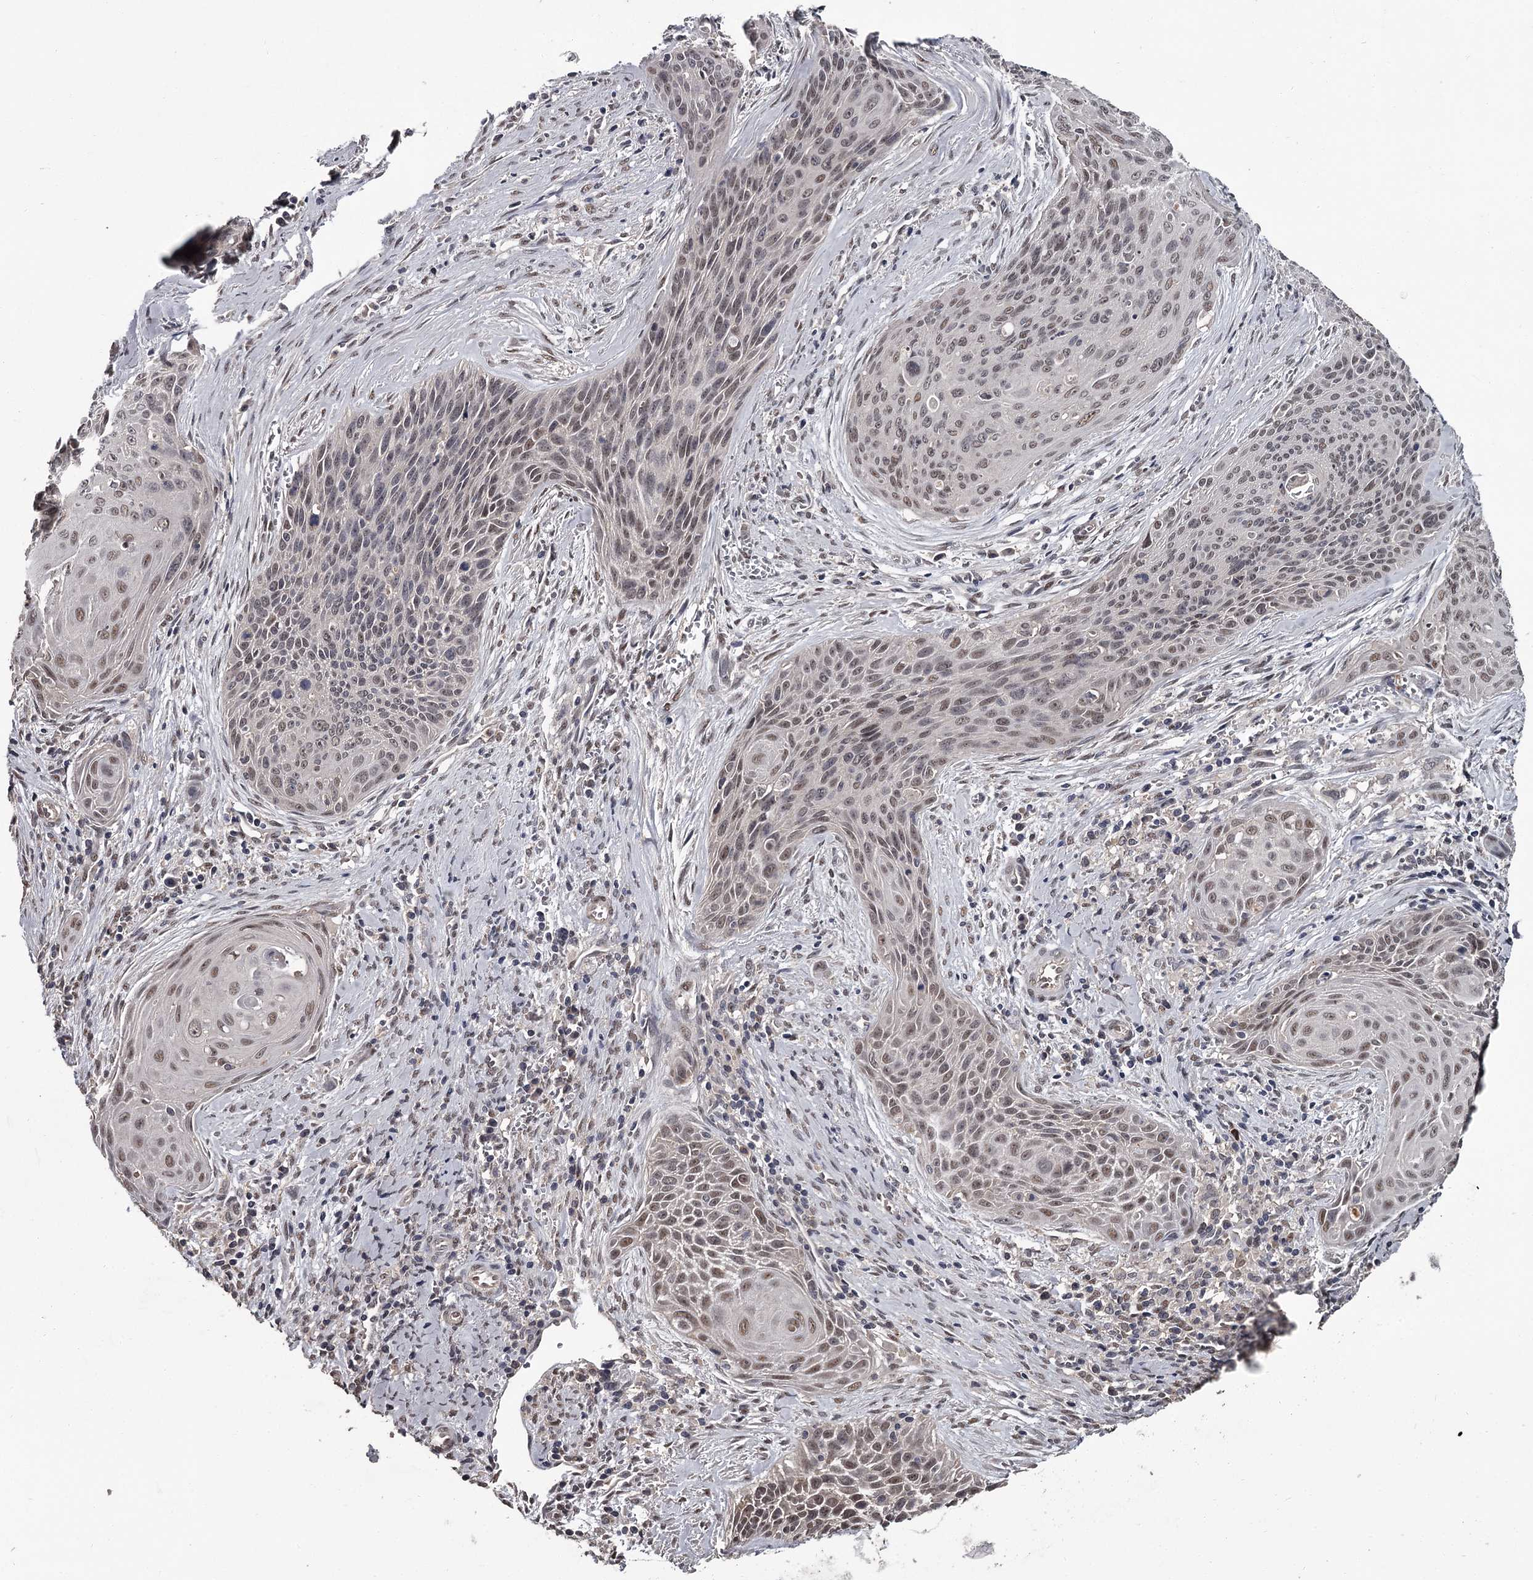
{"staining": {"intensity": "weak", "quantity": ">75%", "location": "nuclear"}, "tissue": "cervical cancer", "cell_type": "Tumor cells", "image_type": "cancer", "snomed": [{"axis": "morphology", "description": "Squamous cell carcinoma, NOS"}, {"axis": "topography", "description": "Cervix"}], "caption": "Weak nuclear protein staining is present in about >75% of tumor cells in squamous cell carcinoma (cervical).", "gene": "PRPF40B", "patient": {"sex": "female", "age": 55}}